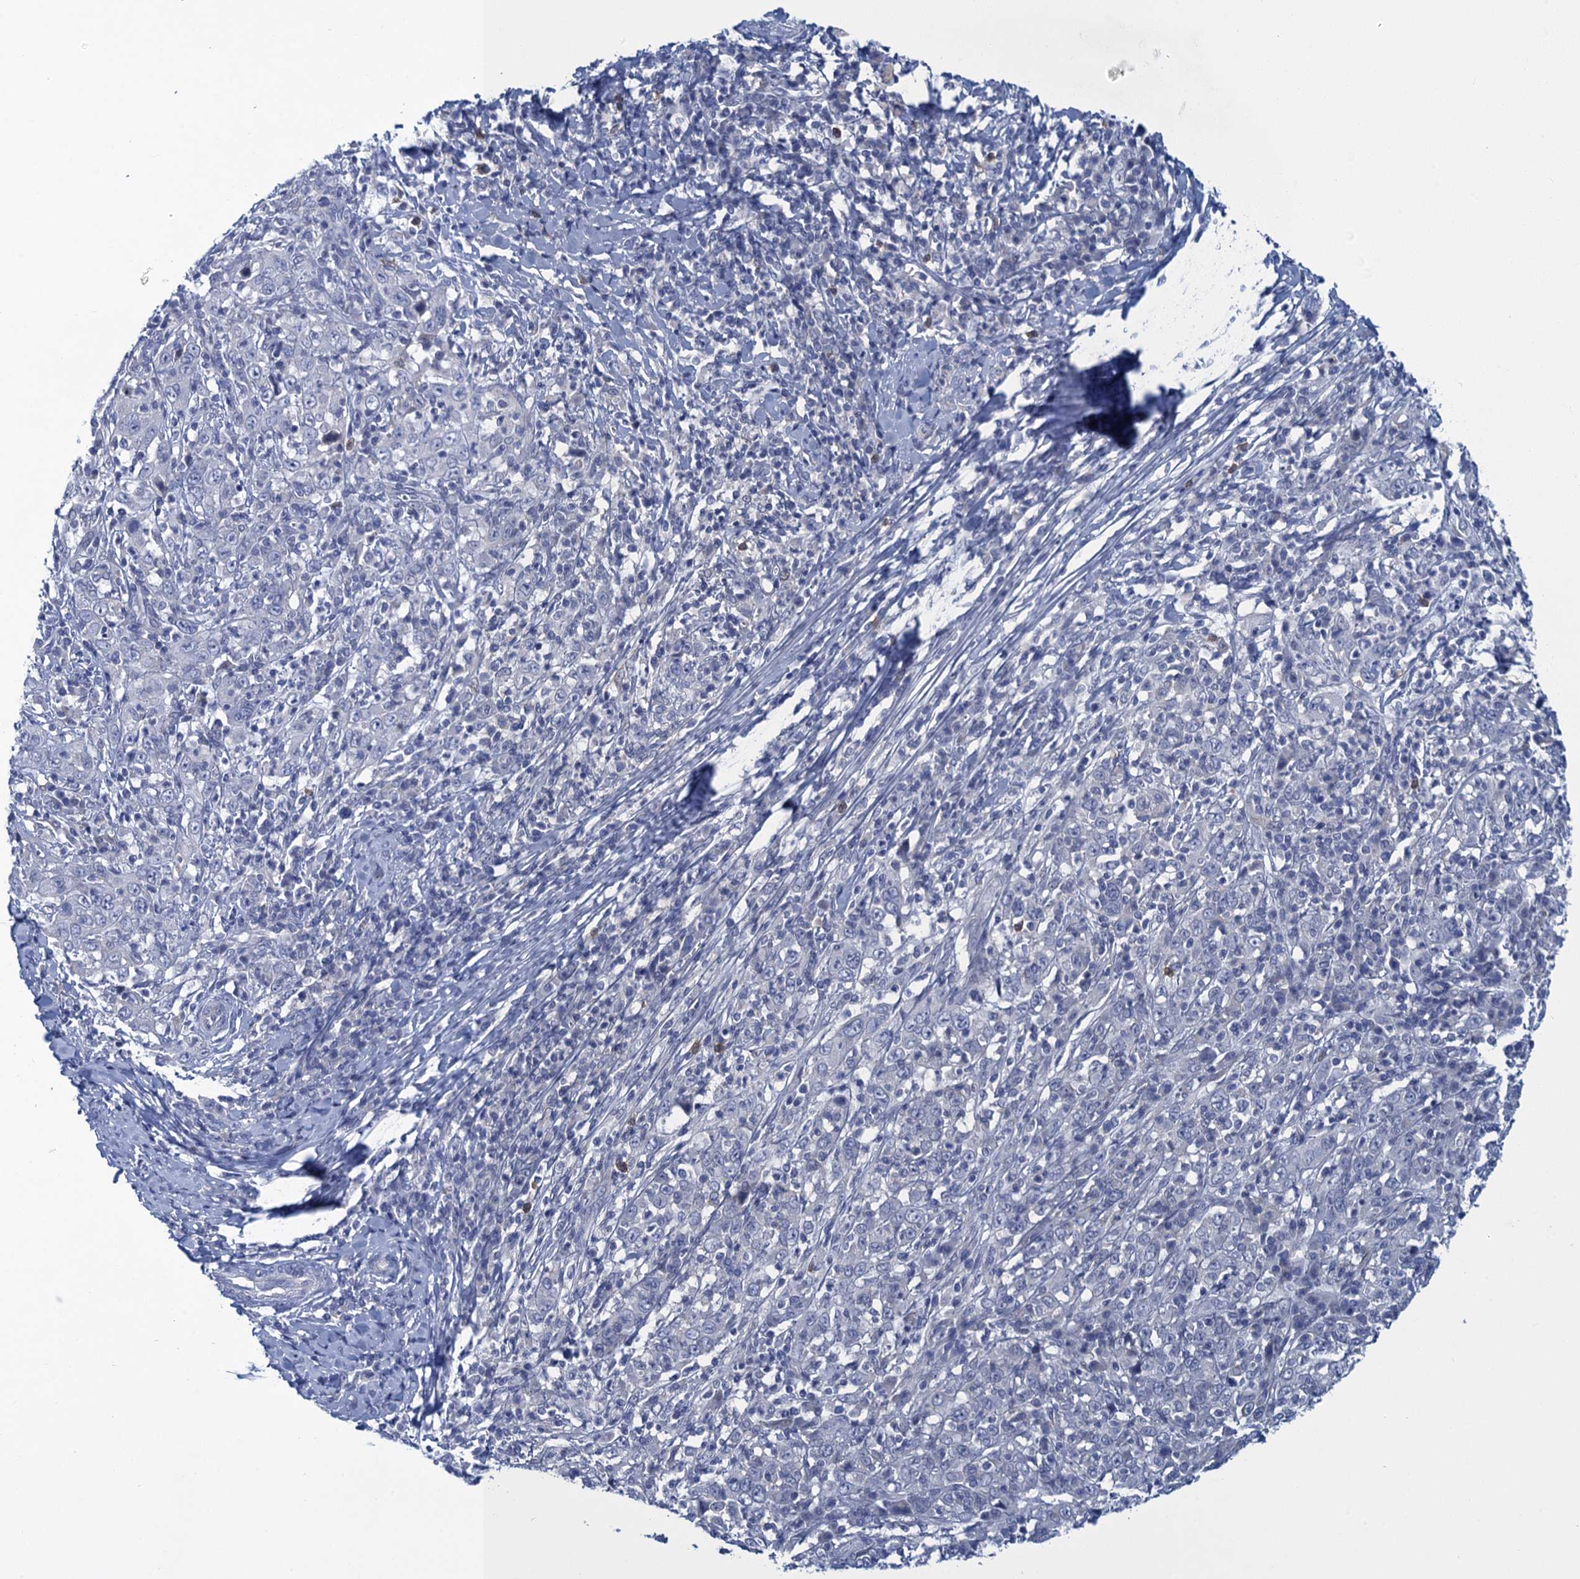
{"staining": {"intensity": "negative", "quantity": "none", "location": "none"}, "tissue": "cervical cancer", "cell_type": "Tumor cells", "image_type": "cancer", "snomed": [{"axis": "morphology", "description": "Squamous cell carcinoma, NOS"}, {"axis": "topography", "description": "Cervix"}], "caption": "Squamous cell carcinoma (cervical) stained for a protein using immunohistochemistry (IHC) shows no staining tumor cells.", "gene": "SCEL", "patient": {"sex": "female", "age": 46}}